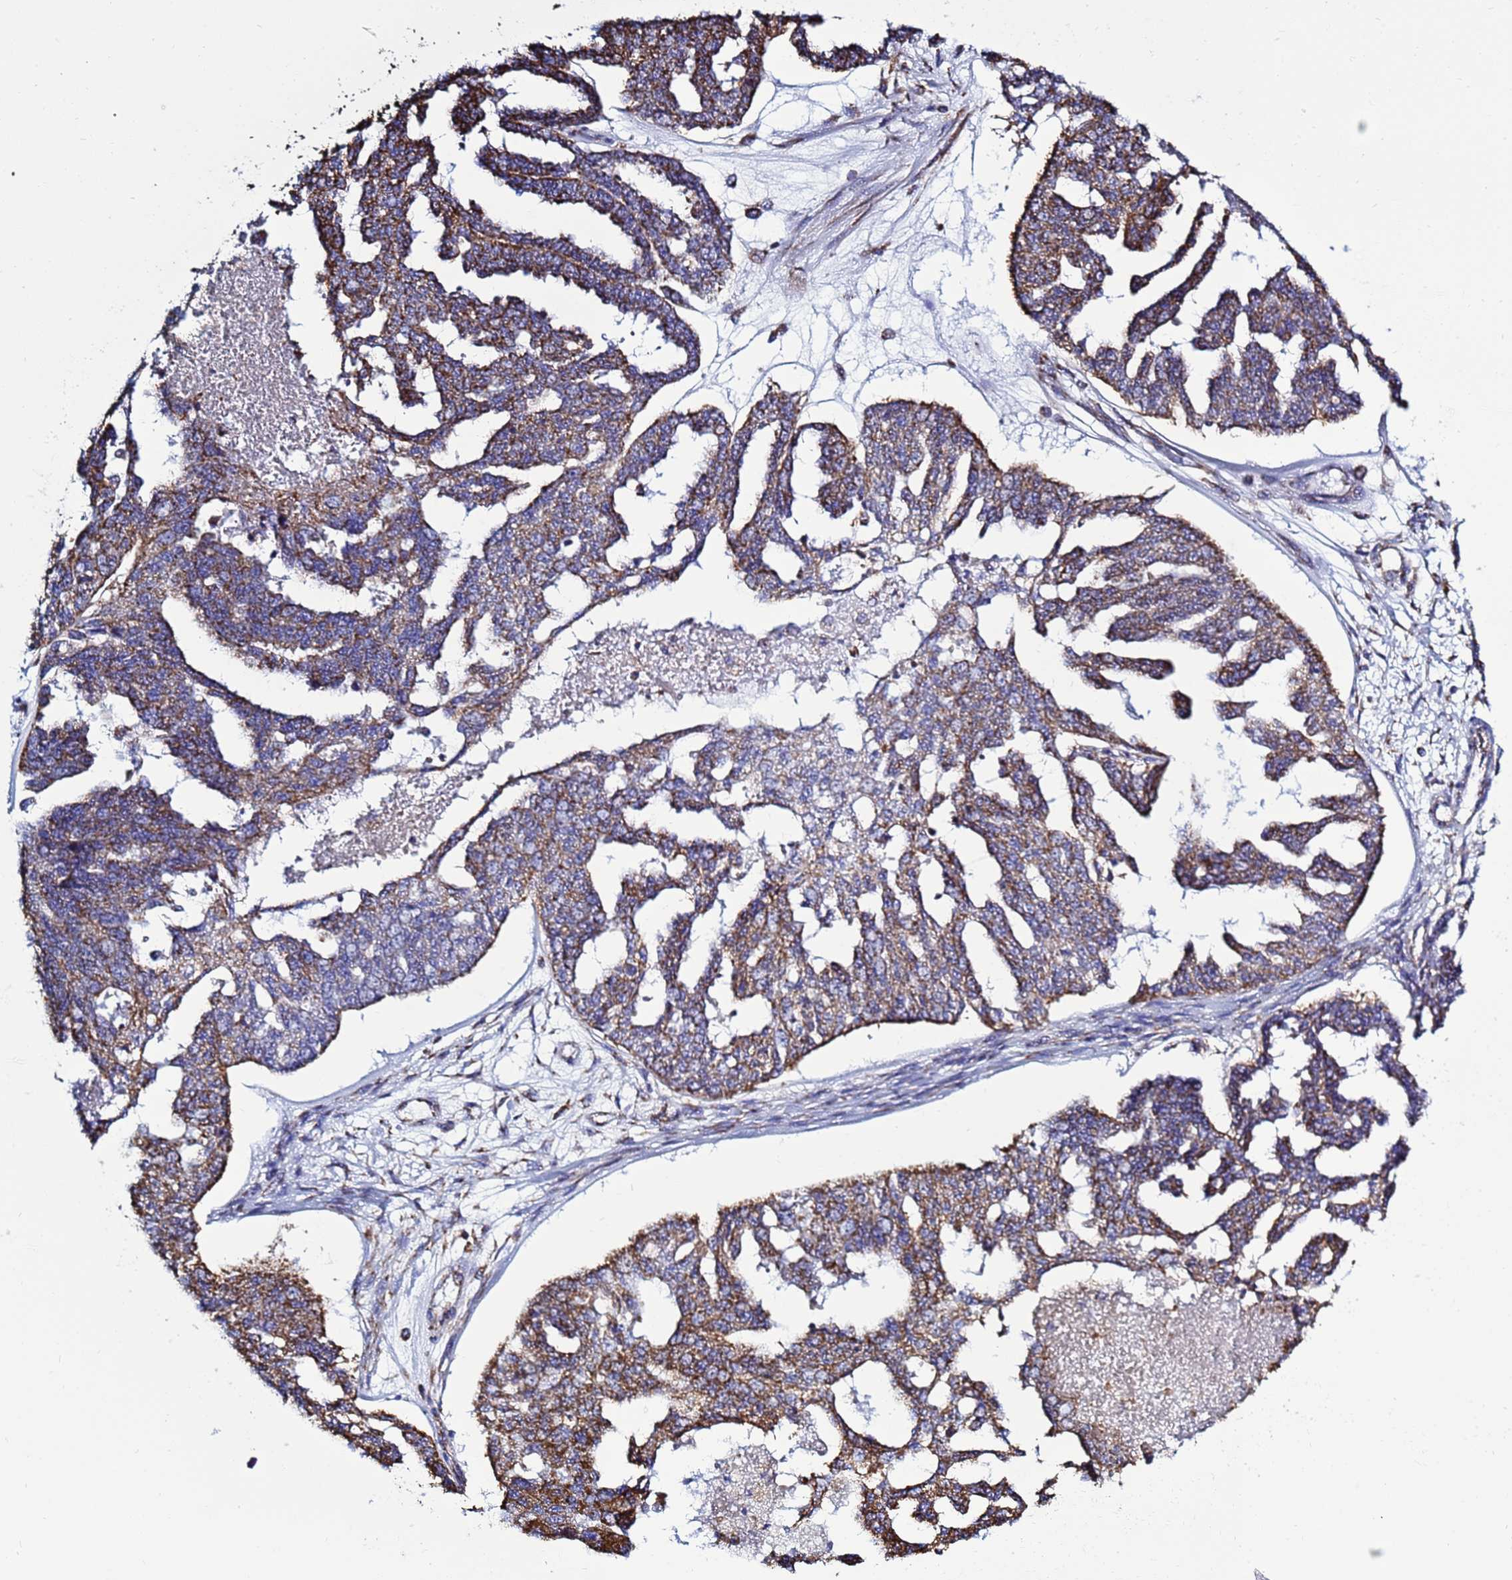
{"staining": {"intensity": "moderate", "quantity": ">75%", "location": "cytoplasmic/membranous"}, "tissue": "ovarian cancer", "cell_type": "Tumor cells", "image_type": "cancer", "snomed": [{"axis": "morphology", "description": "Cystadenocarcinoma, serous, NOS"}, {"axis": "topography", "description": "Ovary"}], "caption": "Immunohistochemistry image of human ovarian serous cystadenocarcinoma stained for a protein (brown), which demonstrates medium levels of moderate cytoplasmic/membranous staining in approximately >75% of tumor cells.", "gene": "COQ4", "patient": {"sex": "female", "age": 58}}